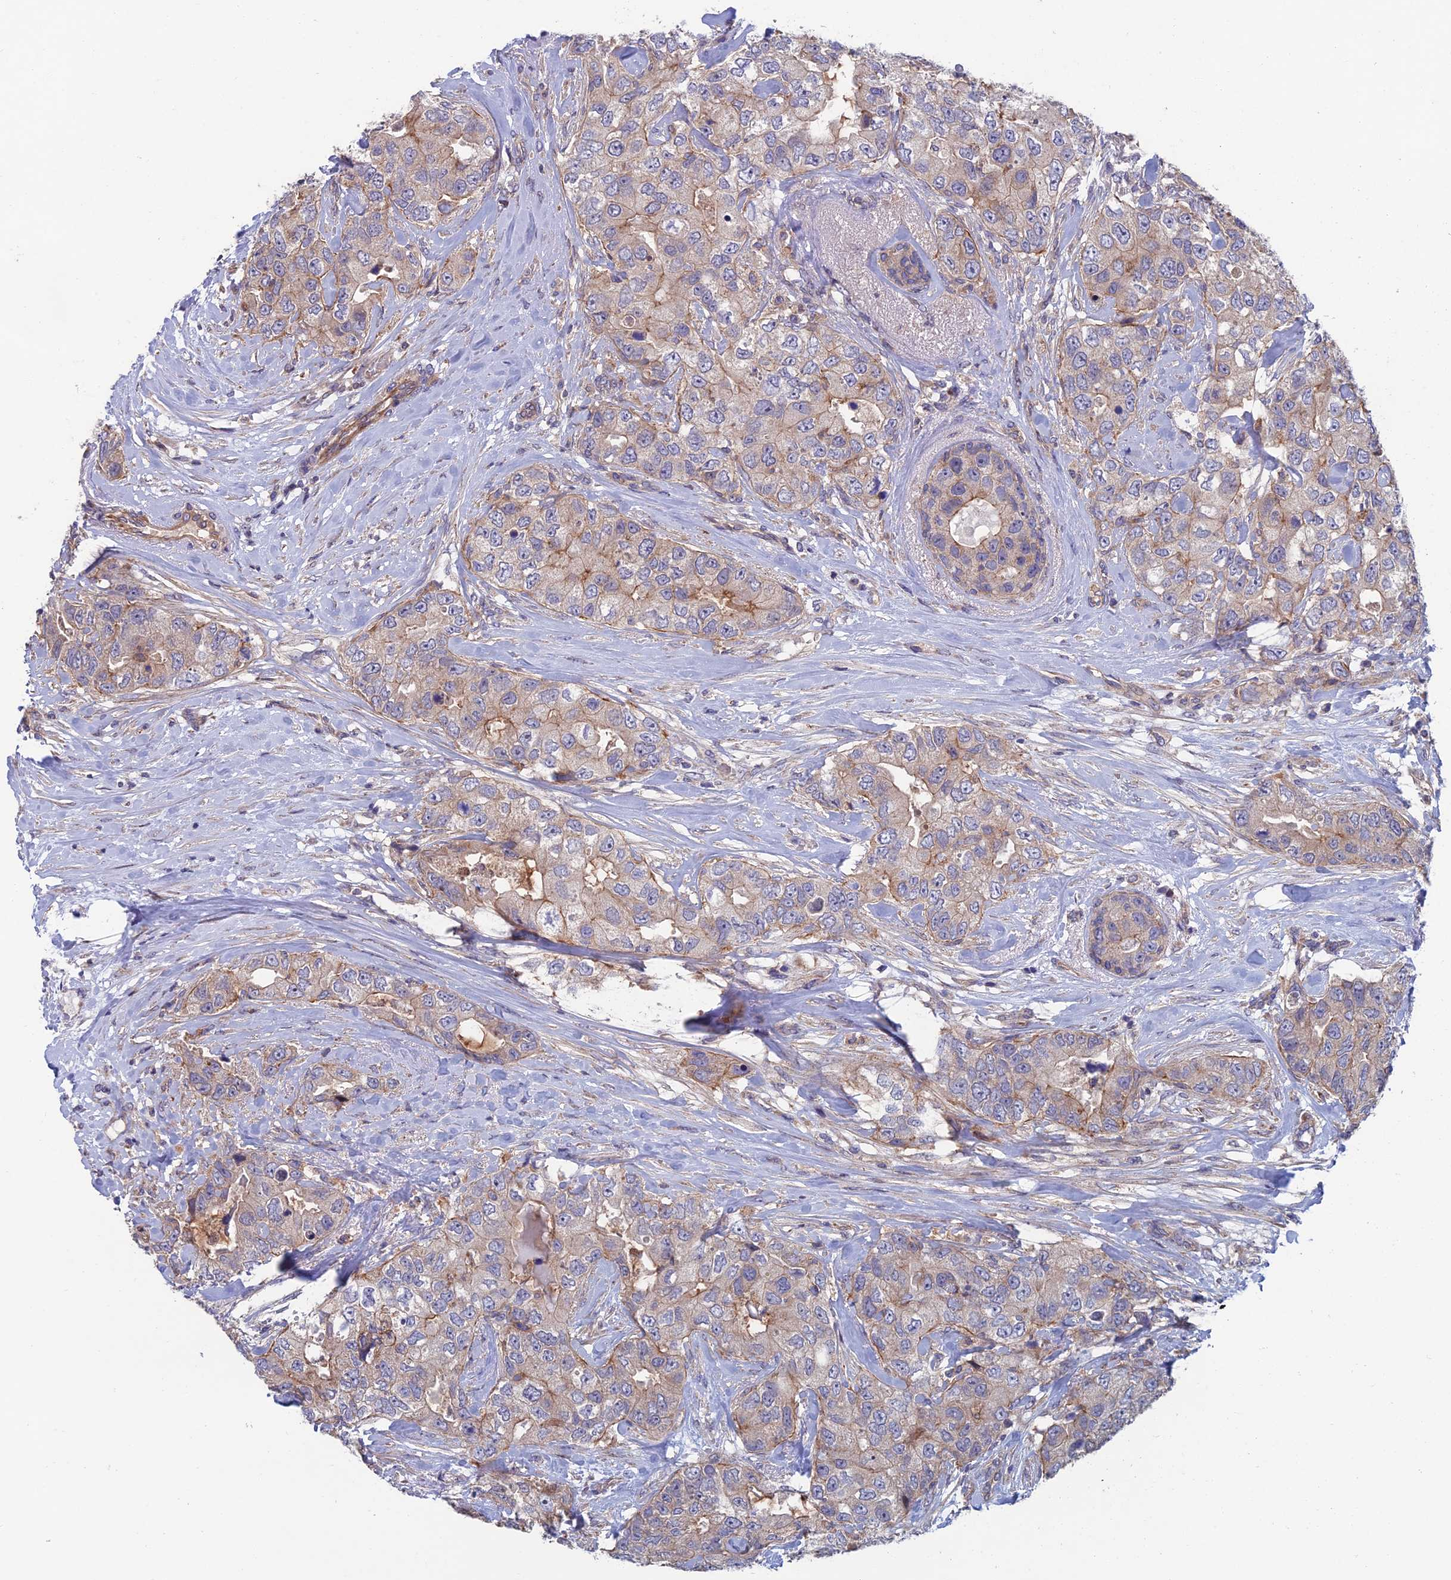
{"staining": {"intensity": "weak", "quantity": "25%-75%", "location": "cytoplasmic/membranous"}, "tissue": "breast cancer", "cell_type": "Tumor cells", "image_type": "cancer", "snomed": [{"axis": "morphology", "description": "Duct carcinoma"}, {"axis": "topography", "description": "Breast"}], "caption": "IHC (DAB) staining of breast infiltrating ductal carcinoma displays weak cytoplasmic/membranous protein expression in approximately 25%-75% of tumor cells.", "gene": "USP37", "patient": {"sex": "female", "age": 62}}